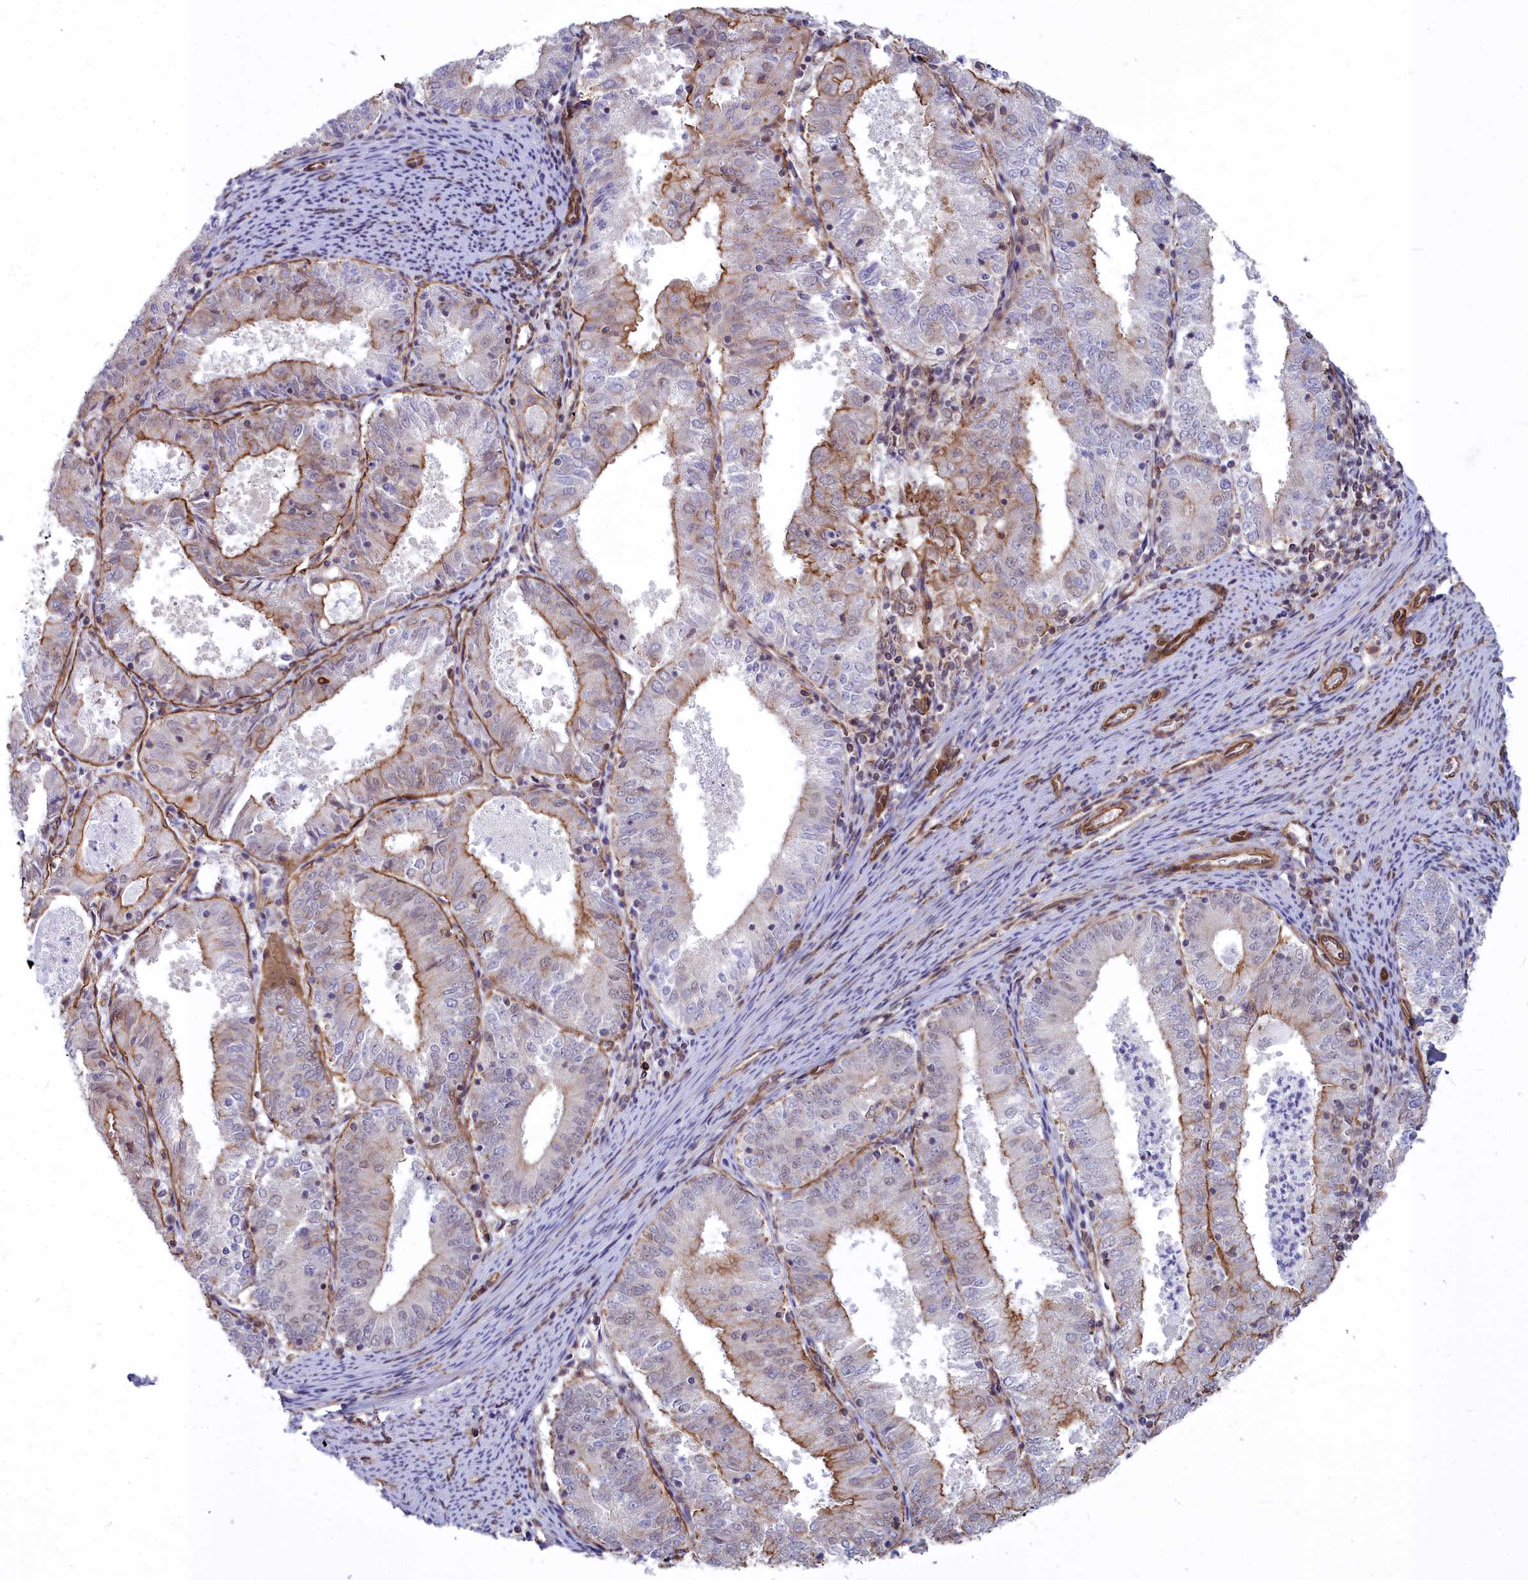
{"staining": {"intensity": "moderate", "quantity": "<25%", "location": "cytoplasmic/membranous"}, "tissue": "endometrial cancer", "cell_type": "Tumor cells", "image_type": "cancer", "snomed": [{"axis": "morphology", "description": "Adenocarcinoma, NOS"}, {"axis": "topography", "description": "Endometrium"}], "caption": "The immunohistochemical stain shows moderate cytoplasmic/membranous expression in tumor cells of endometrial cancer (adenocarcinoma) tissue. Immunohistochemistry stains the protein in brown and the nuclei are stained blue.", "gene": "YJU2", "patient": {"sex": "female", "age": 57}}